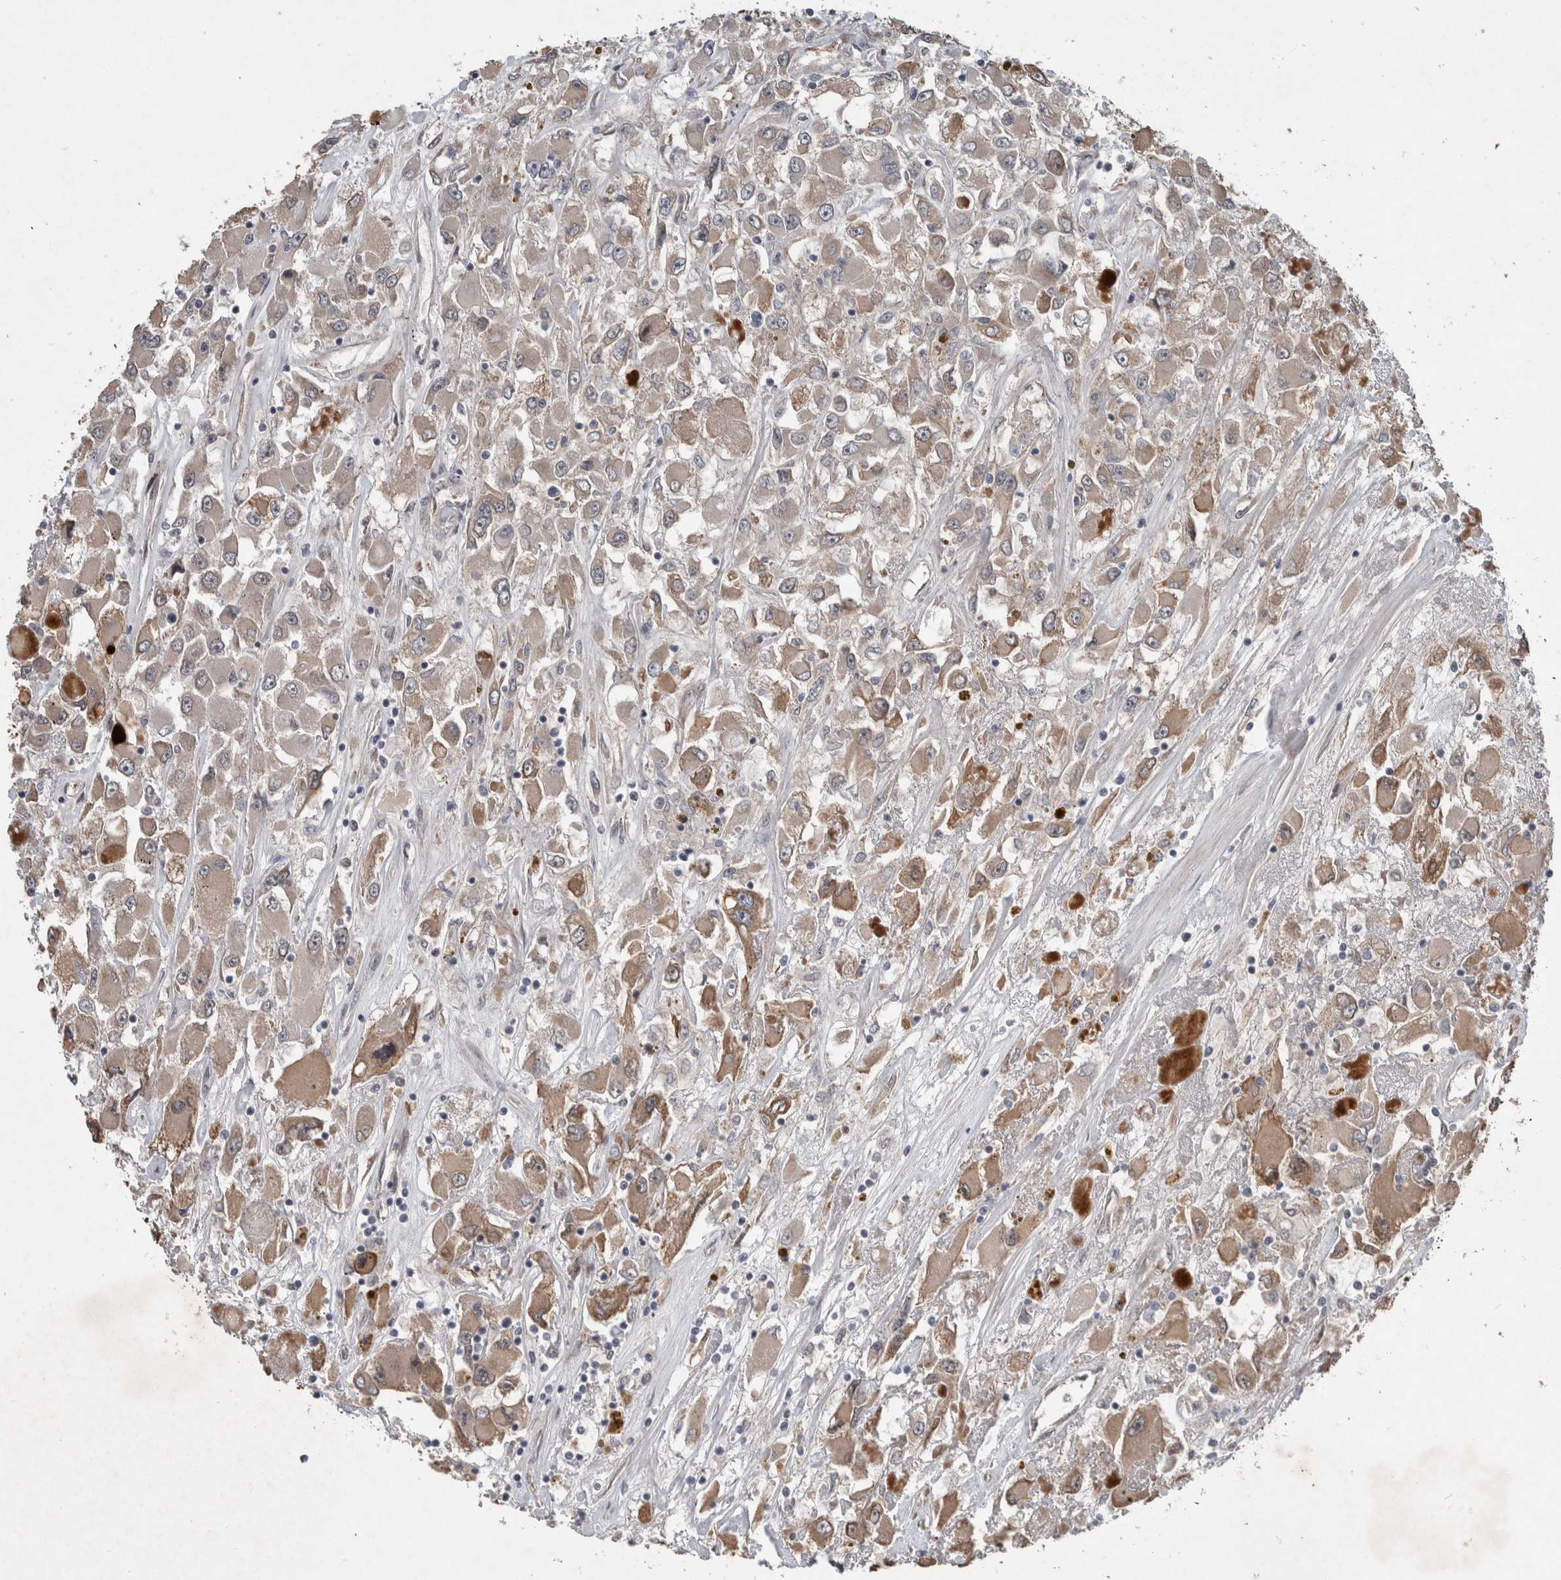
{"staining": {"intensity": "moderate", "quantity": "<25%", "location": "cytoplasmic/membranous"}, "tissue": "renal cancer", "cell_type": "Tumor cells", "image_type": "cancer", "snomed": [{"axis": "morphology", "description": "Adenocarcinoma, NOS"}, {"axis": "topography", "description": "Kidney"}], "caption": "Tumor cells exhibit low levels of moderate cytoplasmic/membranous positivity in about <25% of cells in renal adenocarcinoma.", "gene": "GIMAP6", "patient": {"sex": "female", "age": 52}}